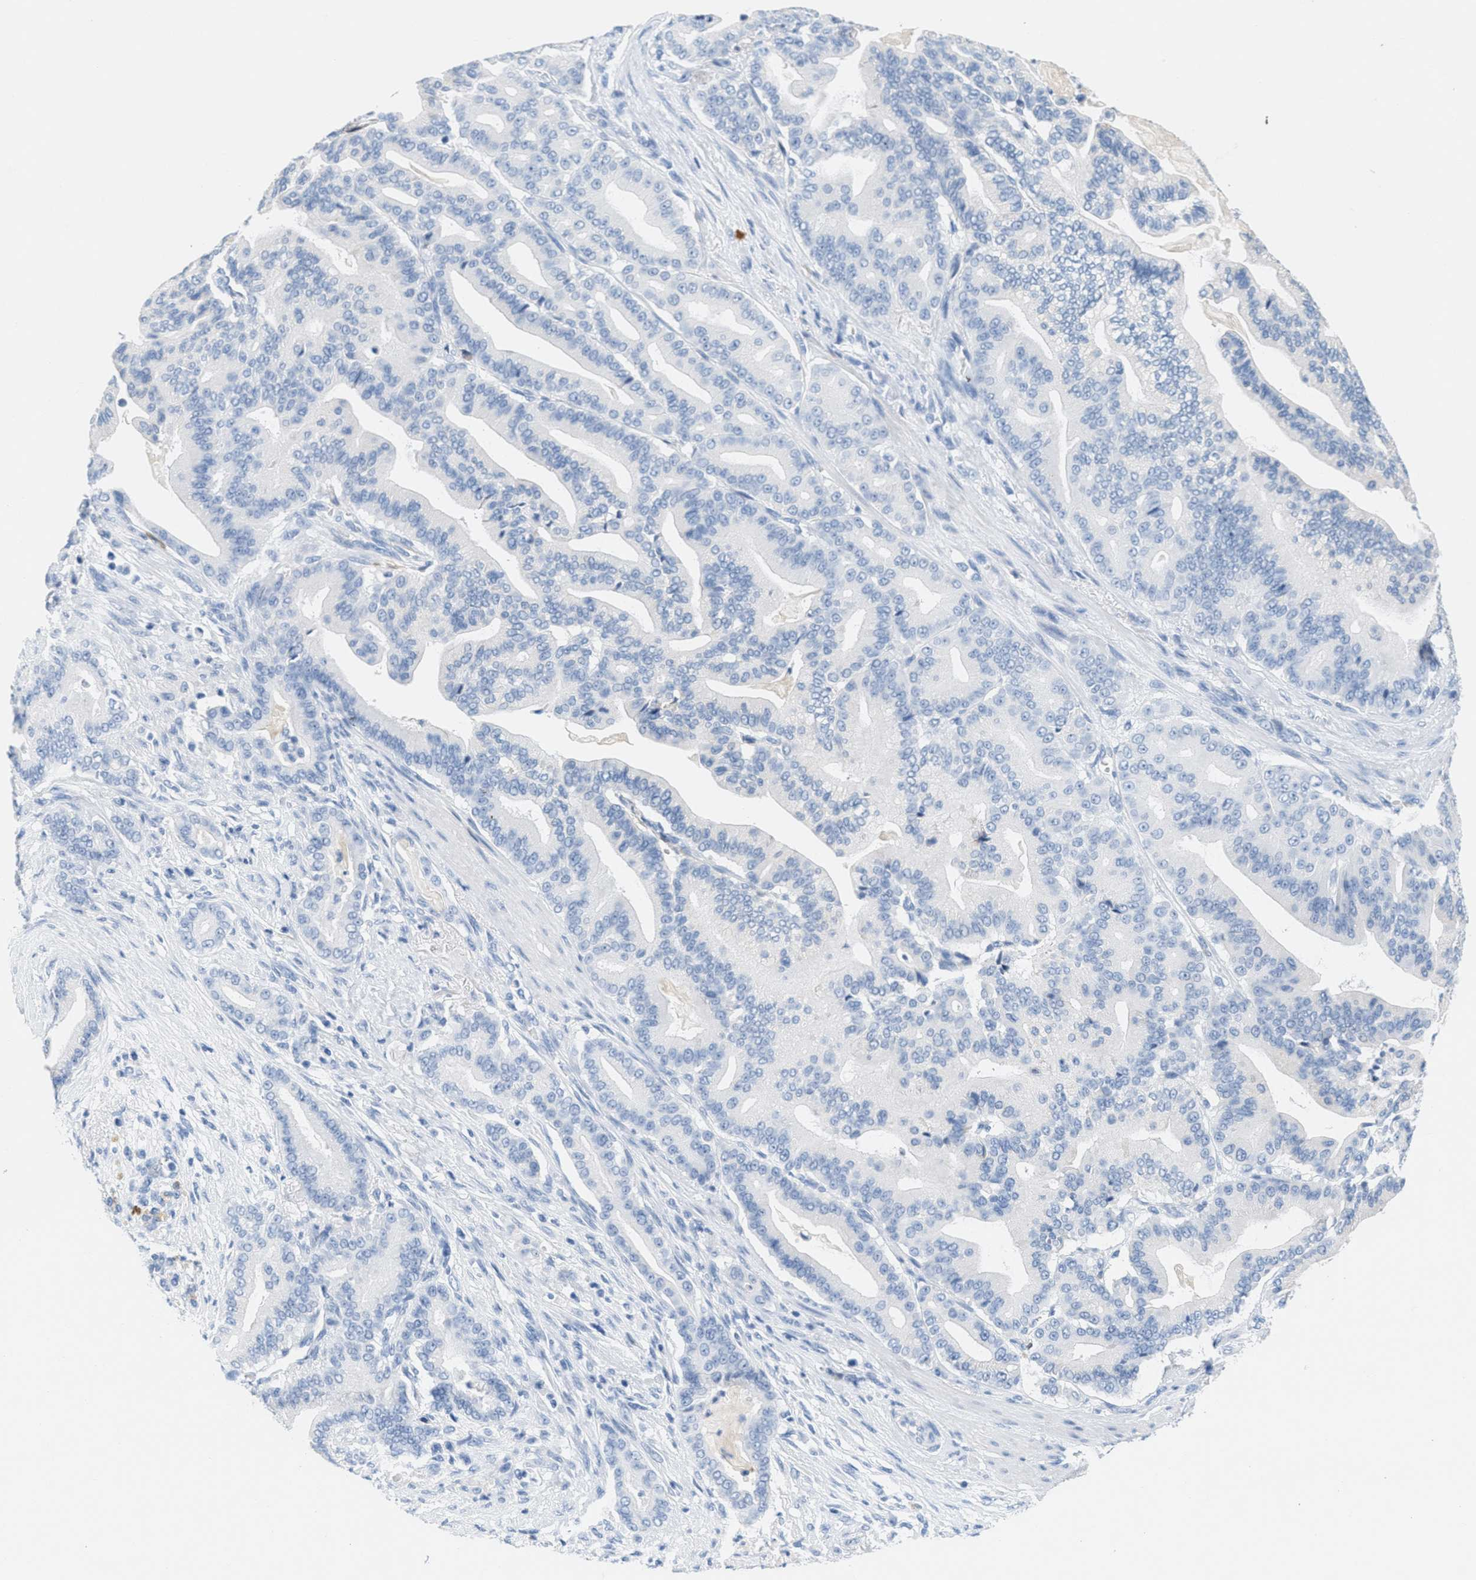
{"staining": {"intensity": "negative", "quantity": "none", "location": "none"}, "tissue": "pancreatic cancer", "cell_type": "Tumor cells", "image_type": "cancer", "snomed": [{"axis": "morphology", "description": "Normal tissue, NOS"}, {"axis": "morphology", "description": "Adenocarcinoma, NOS"}, {"axis": "topography", "description": "Pancreas"}], "caption": "This photomicrograph is of pancreatic adenocarcinoma stained with IHC to label a protein in brown with the nuclei are counter-stained blue. There is no positivity in tumor cells.", "gene": "GPM6A", "patient": {"sex": "male", "age": 63}}